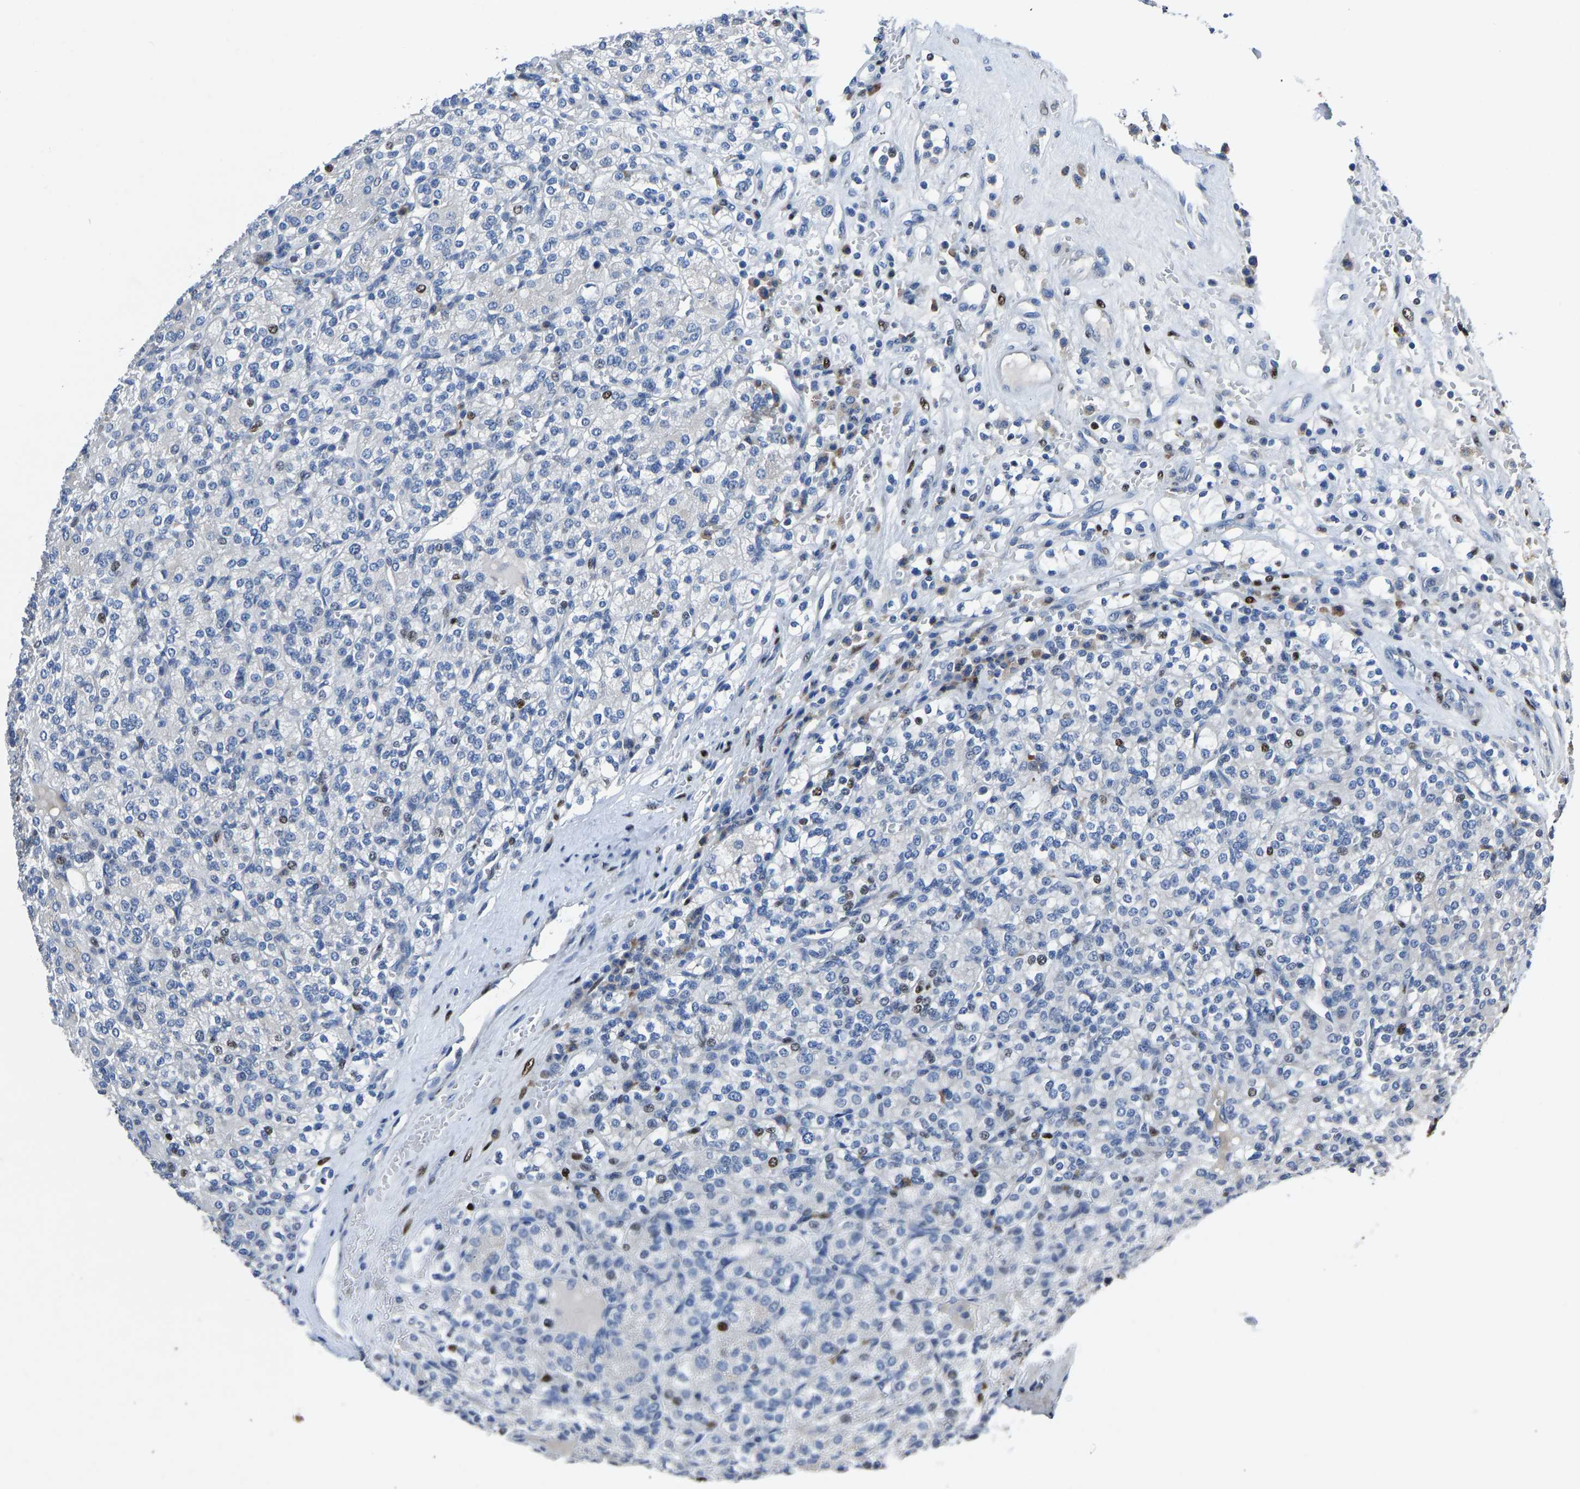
{"staining": {"intensity": "moderate", "quantity": "<25%", "location": "nuclear"}, "tissue": "renal cancer", "cell_type": "Tumor cells", "image_type": "cancer", "snomed": [{"axis": "morphology", "description": "Adenocarcinoma, NOS"}, {"axis": "topography", "description": "Kidney"}], "caption": "Adenocarcinoma (renal) was stained to show a protein in brown. There is low levels of moderate nuclear positivity in approximately <25% of tumor cells. (DAB IHC, brown staining for protein, blue staining for nuclei).", "gene": "EGR1", "patient": {"sex": "male", "age": 77}}